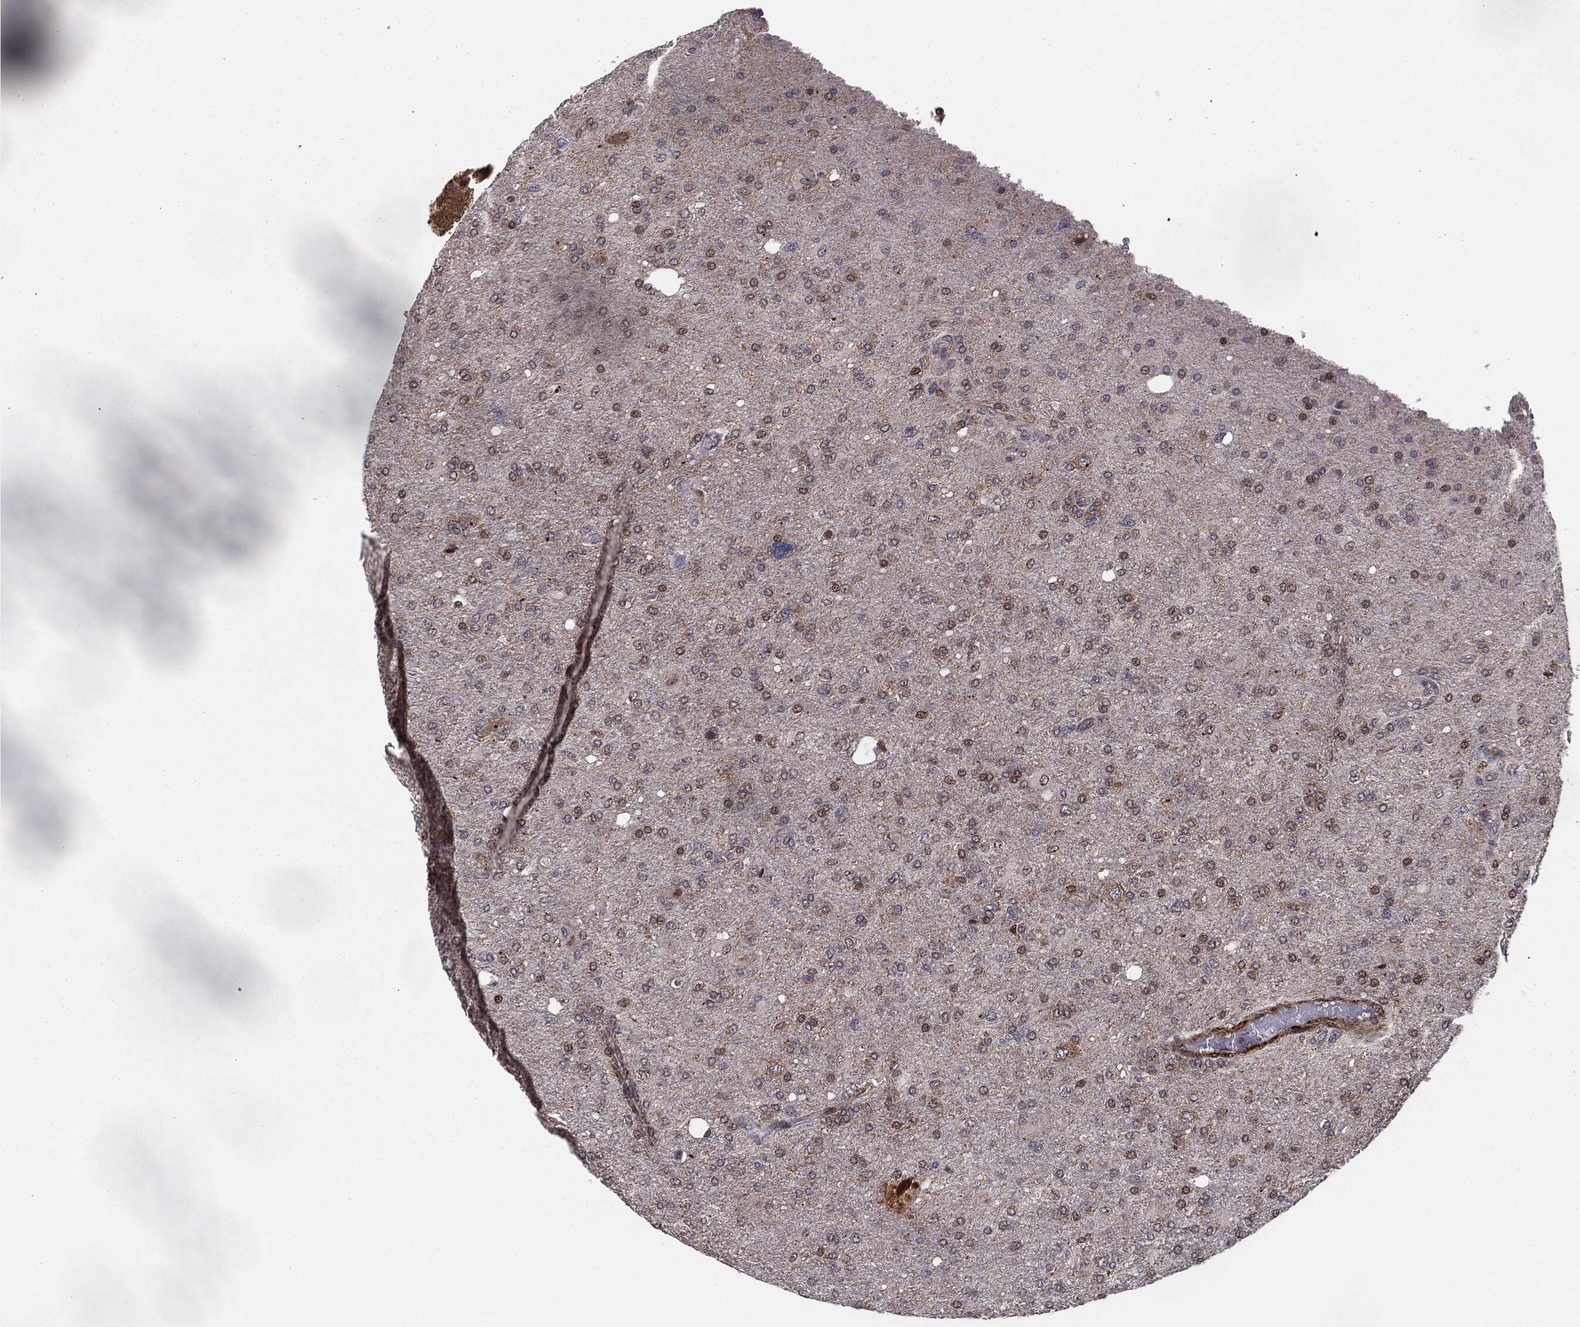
{"staining": {"intensity": "moderate", "quantity": "<25%", "location": "cytoplasmic/membranous"}, "tissue": "glioma", "cell_type": "Tumor cells", "image_type": "cancer", "snomed": [{"axis": "morphology", "description": "Glioma, malignant, High grade"}, {"axis": "topography", "description": "Cerebral cortex"}], "caption": "A brown stain highlights moderate cytoplasmic/membranous staining of a protein in human high-grade glioma (malignant) tumor cells.", "gene": "PTEN", "patient": {"sex": "male", "age": 70}}